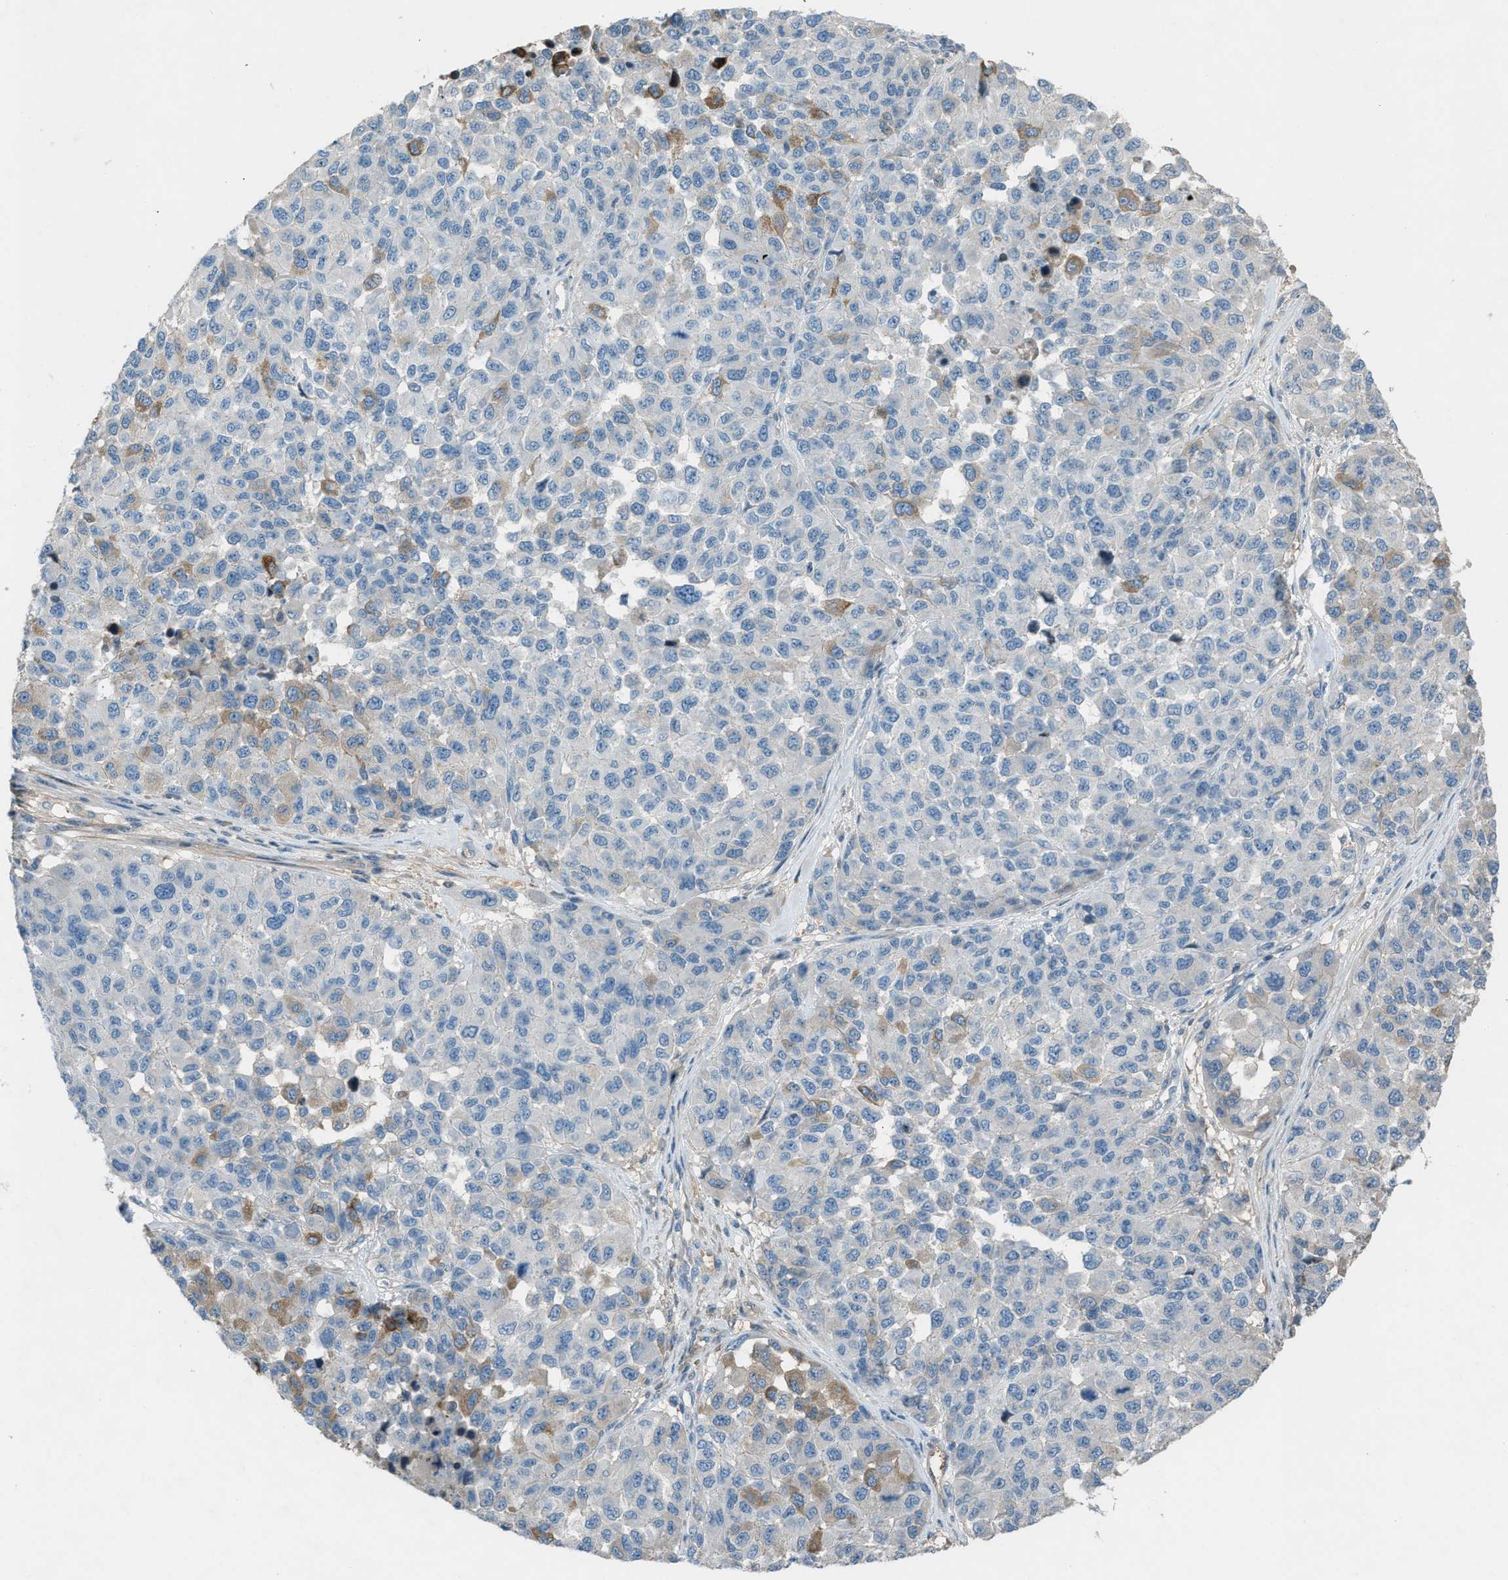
{"staining": {"intensity": "negative", "quantity": "none", "location": "none"}, "tissue": "melanoma", "cell_type": "Tumor cells", "image_type": "cancer", "snomed": [{"axis": "morphology", "description": "Malignant melanoma, NOS"}, {"axis": "topography", "description": "Skin"}], "caption": "A high-resolution photomicrograph shows immunohistochemistry (IHC) staining of malignant melanoma, which reveals no significant expression in tumor cells.", "gene": "FBLN2", "patient": {"sex": "male", "age": 62}}